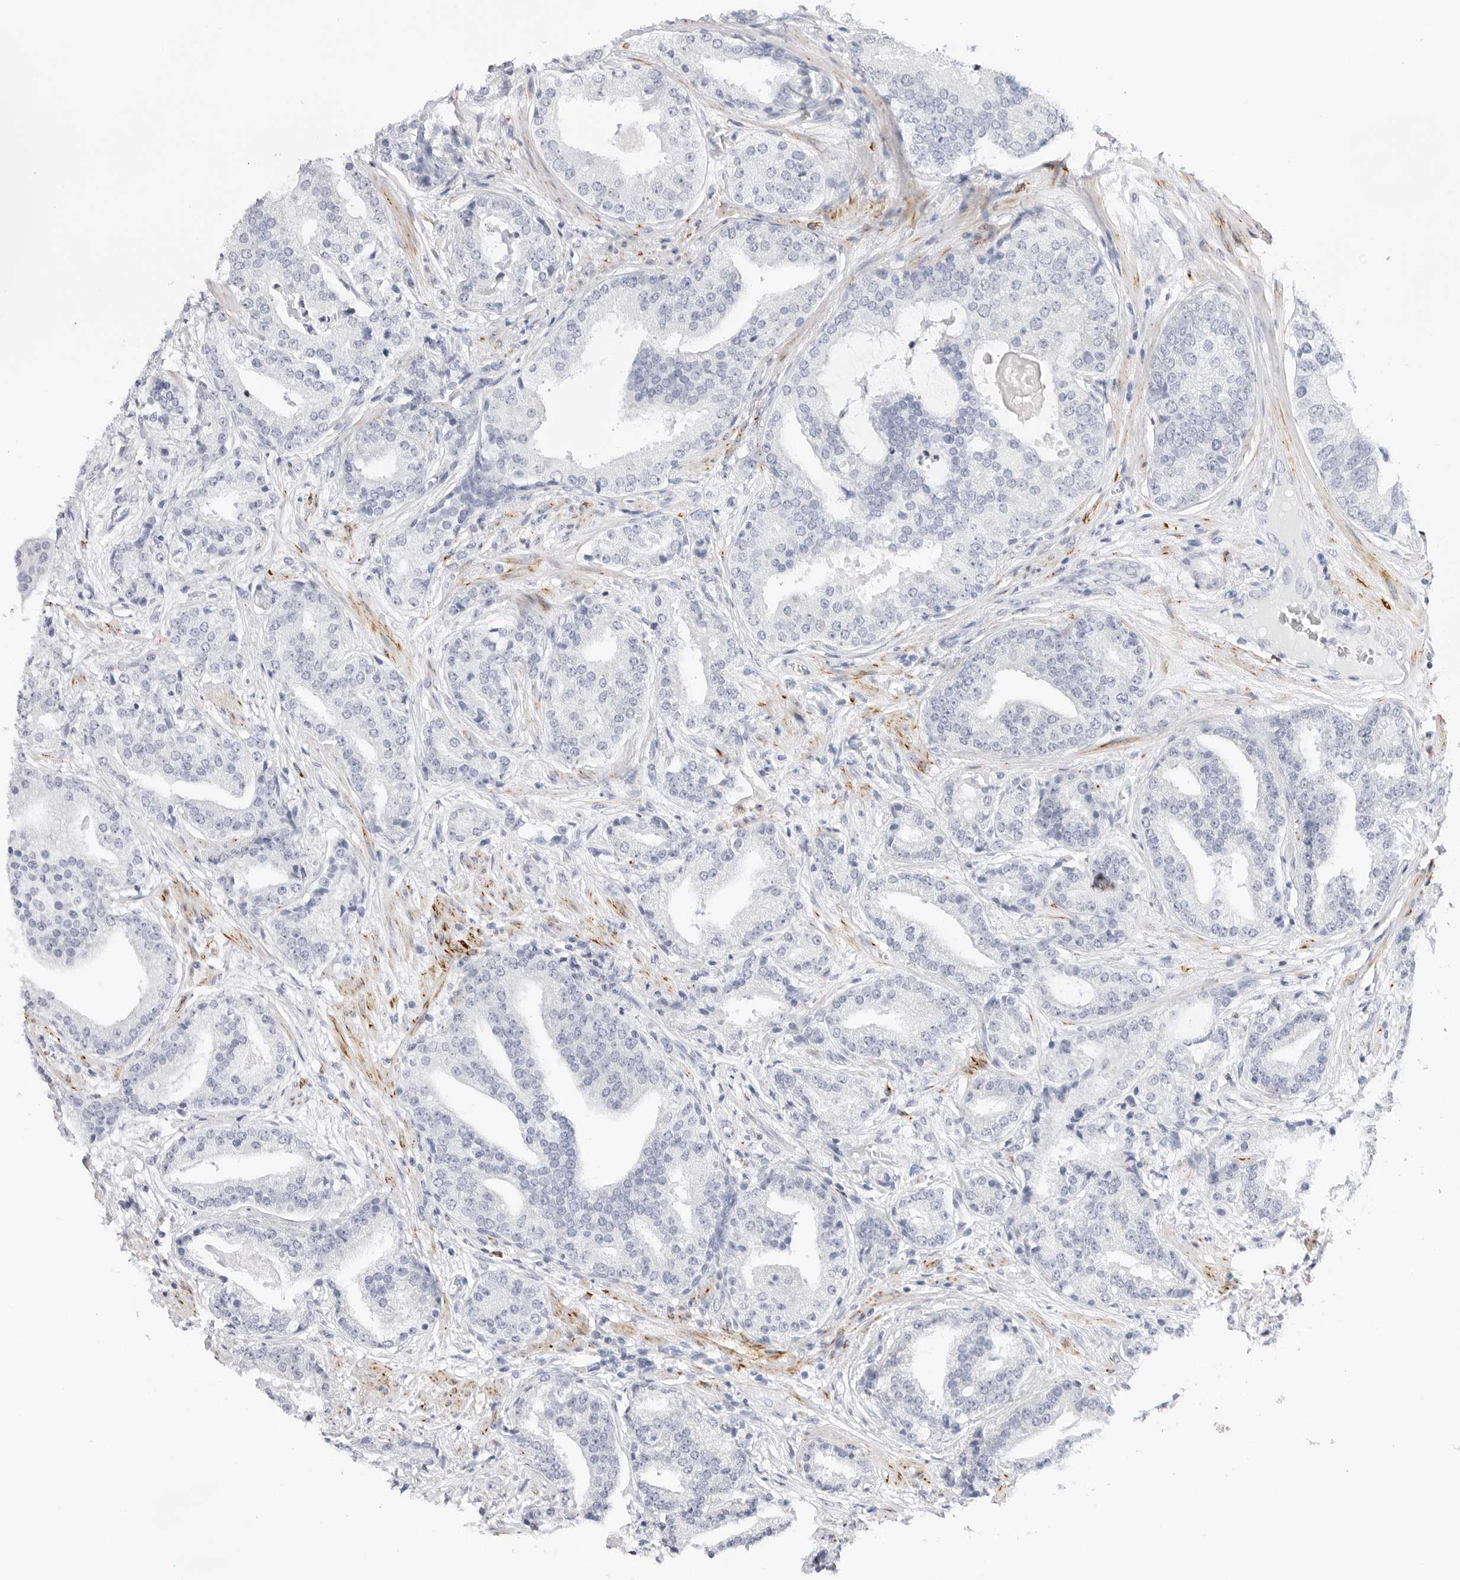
{"staining": {"intensity": "negative", "quantity": "none", "location": "none"}, "tissue": "prostate cancer", "cell_type": "Tumor cells", "image_type": "cancer", "snomed": [{"axis": "morphology", "description": "Adenocarcinoma, Low grade"}, {"axis": "topography", "description": "Prostate"}], "caption": "The immunohistochemistry image has no significant expression in tumor cells of prostate cancer tissue.", "gene": "HSPB7", "patient": {"sex": "male", "age": 67}}